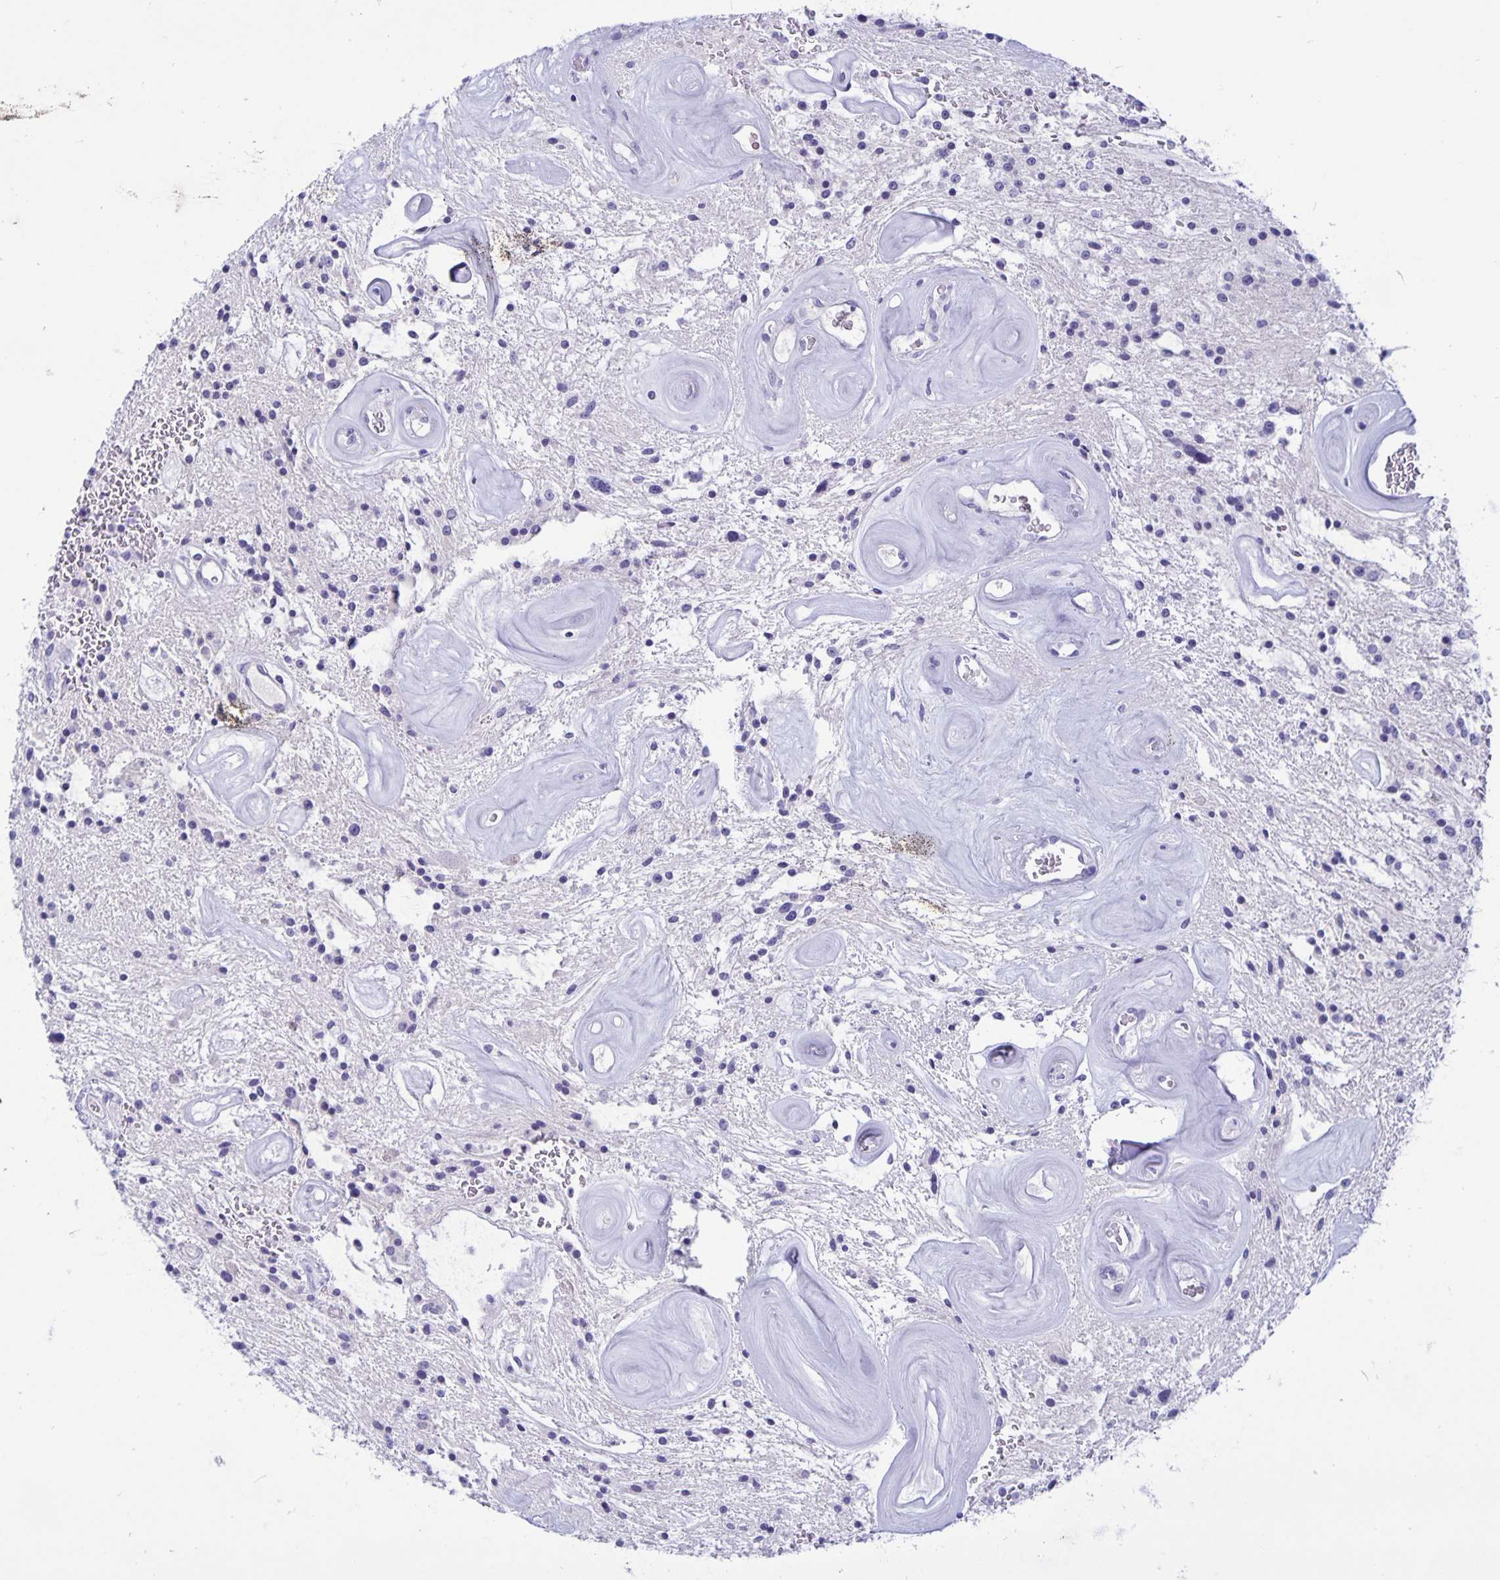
{"staining": {"intensity": "negative", "quantity": "none", "location": "none"}, "tissue": "glioma", "cell_type": "Tumor cells", "image_type": "cancer", "snomed": [{"axis": "morphology", "description": "Glioma, malignant, Low grade"}, {"axis": "topography", "description": "Cerebellum"}], "caption": "Glioma was stained to show a protein in brown. There is no significant staining in tumor cells.", "gene": "BPIFA3", "patient": {"sex": "female", "age": 14}}